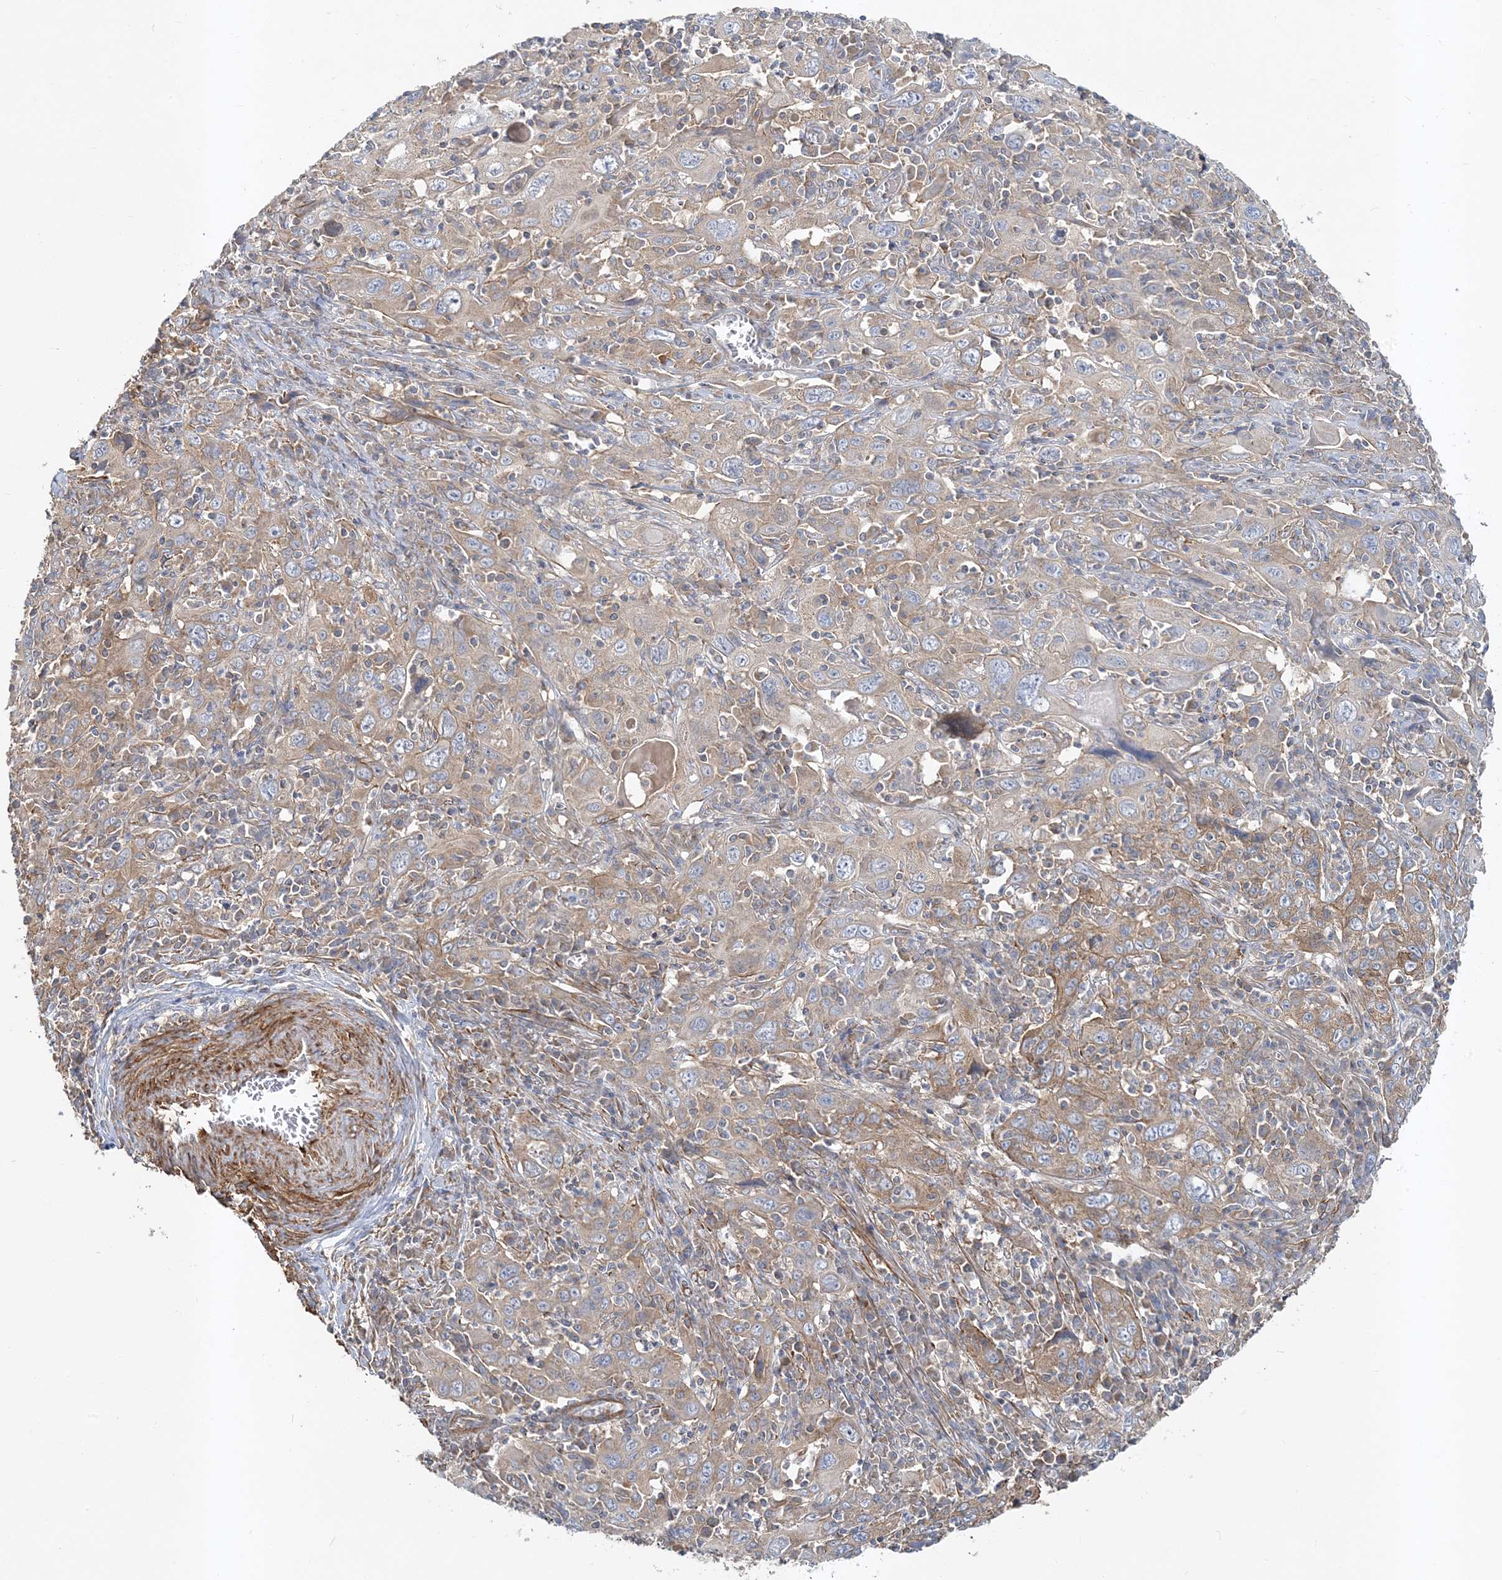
{"staining": {"intensity": "moderate", "quantity": "25%-75%", "location": "cytoplasmic/membranous"}, "tissue": "cervical cancer", "cell_type": "Tumor cells", "image_type": "cancer", "snomed": [{"axis": "morphology", "description": "Squamous cell carcinoma, NOS"}, {"axis": "topography", "description": "Cervix"}], "caption": "Cervical cancer was stained to show a protein in brown. There is medium levels of moderate cytoplasmic/membranous positivity in about 25%-75% of tumor cells.", "gene": "LEXM", "patient": {"sex": "female", "age": 46}}